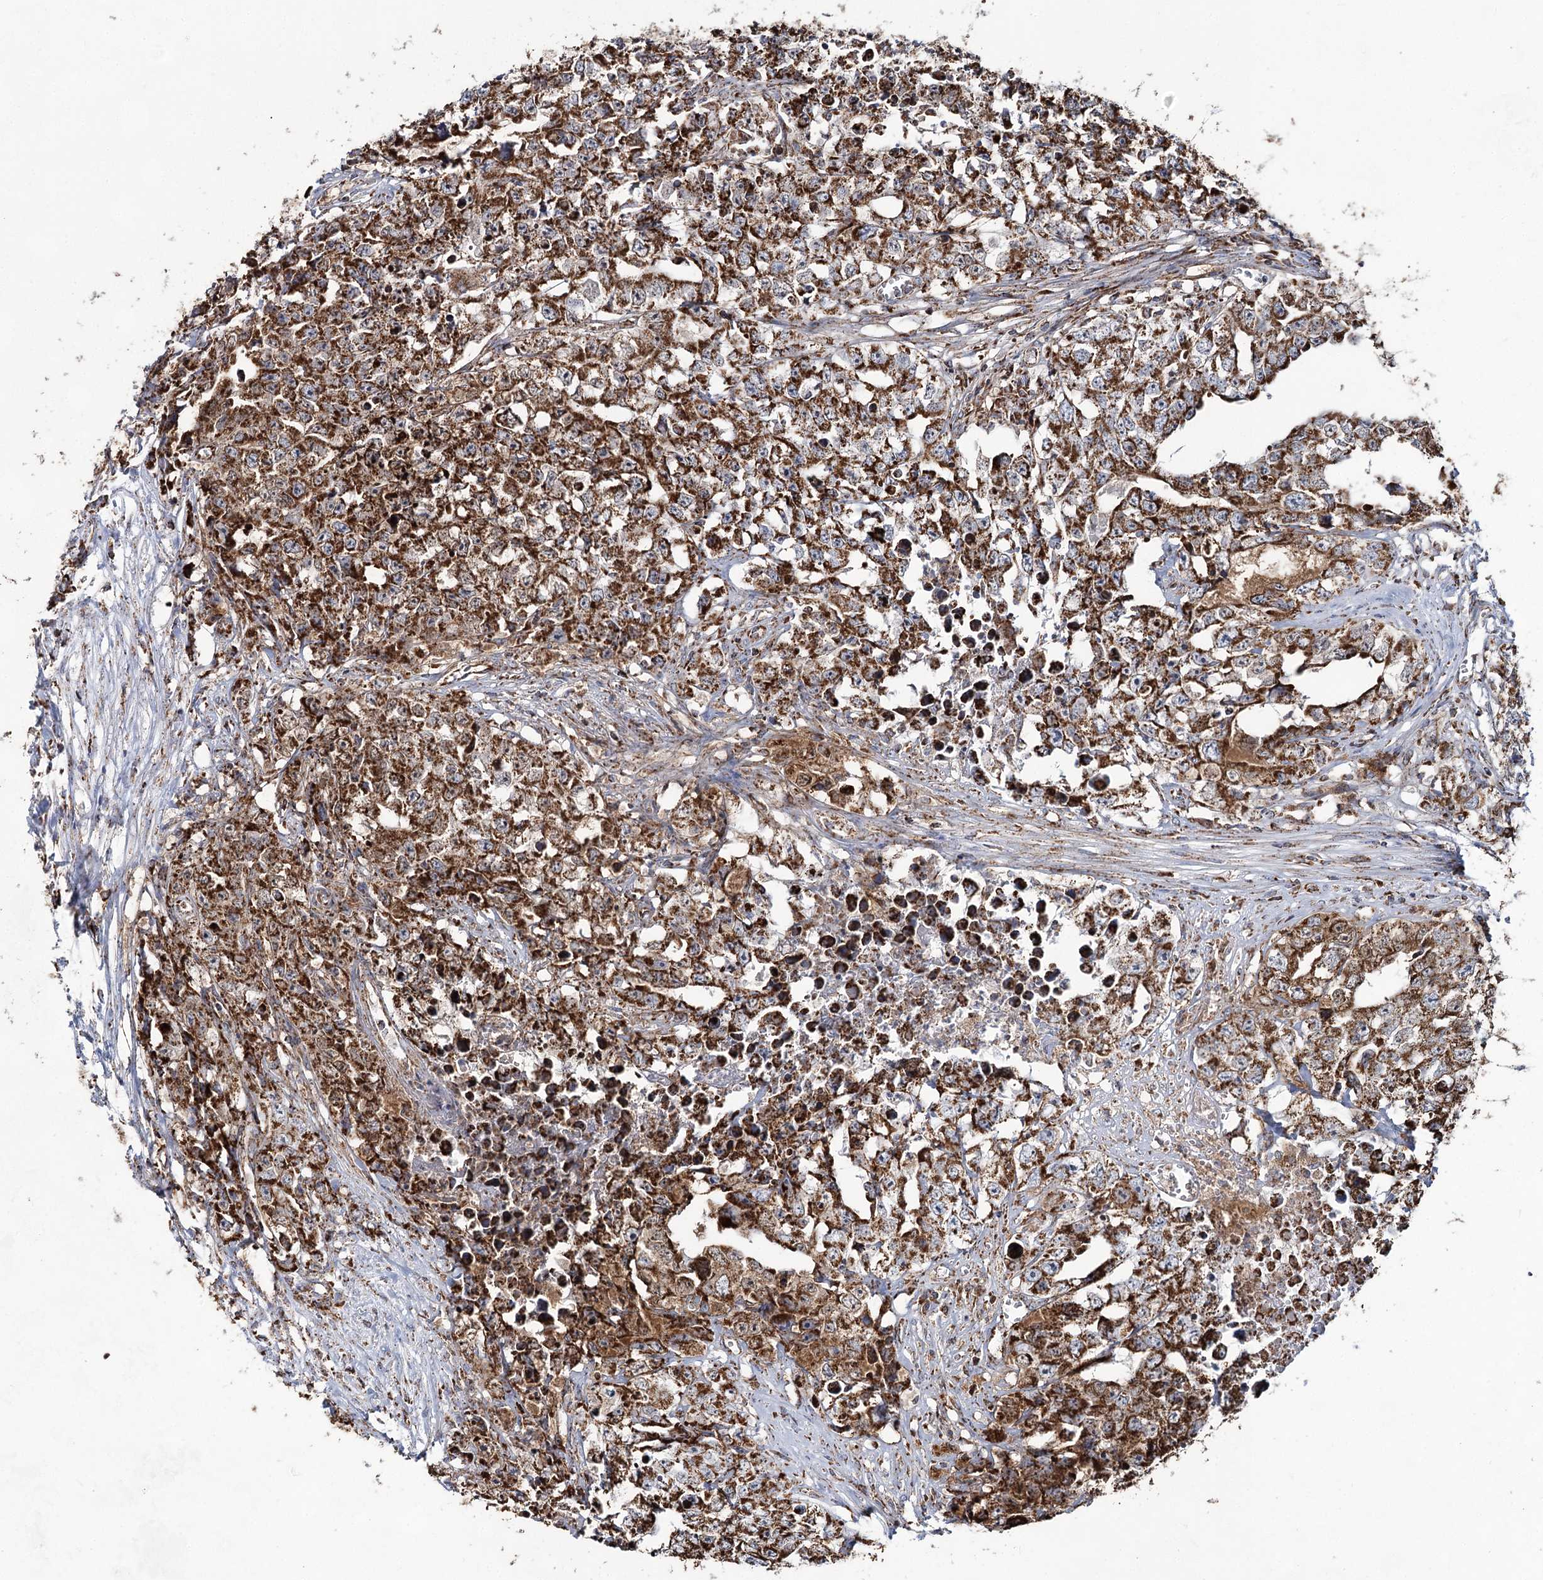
{"staining": {"intensity": "strong", "quantity": ">75%", "location": "cytoplasmic/membranous"}, "tissue": "testis cancer", "cell_type": "Tumor cells", "image_type": "cancer", "snomed": [{"axis": "morphology", "description": "Seminoma, NOS"}, {"axis": "morphology", "description": "Carcinoma, Embryonal, NOS"}, {"axis": "topography", "description": "Testis"}], "caption": "The immunohistochemical stain labels strong cytoplasmic/membranous expression in tumor cells of embryonal carcinoma (testis) tissue. Using DAB (3,3'-diaminobenzidine) (brown) and hematoxylin (blue) stains, captured at high magnification using brightfield microscopy.", "gene": "CWF19L1", "patient": {"sex": "male", "age": 43}}